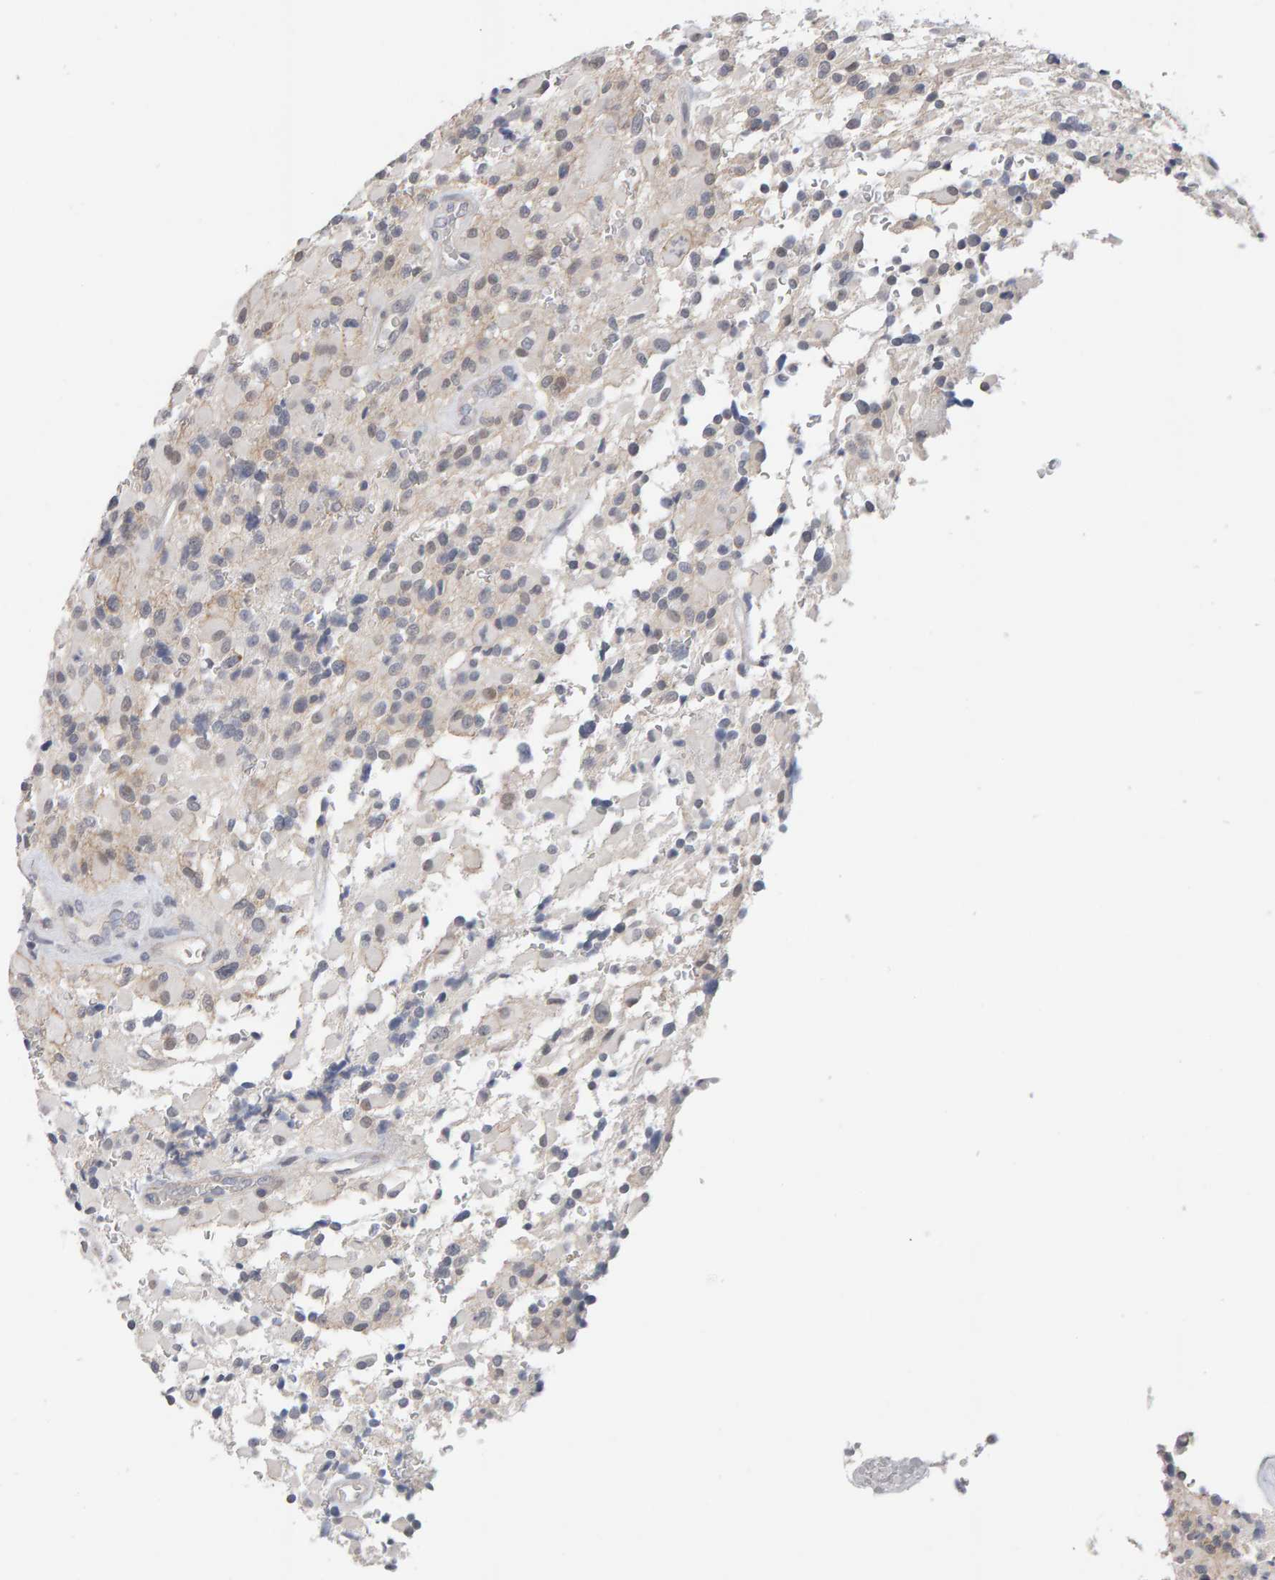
{"staining": {"intensity": "negative", "quantity": "none", "location": "none"}, "tissue": "glioma", "cell_type": "Tumor cells", "image_type": "cancer", "snomed": [{"axis": "morphology", "description": "Glioma, malignant, High grade"}, {"axis": "topography", "description": "Brain"}], "caption": "This is an immunohistochemistry (IHC) histopathology image of glioma. There is no positivity in tumor cells.", "gene": "HNF4A", "patient": {"sex": "male", "age": 71}}